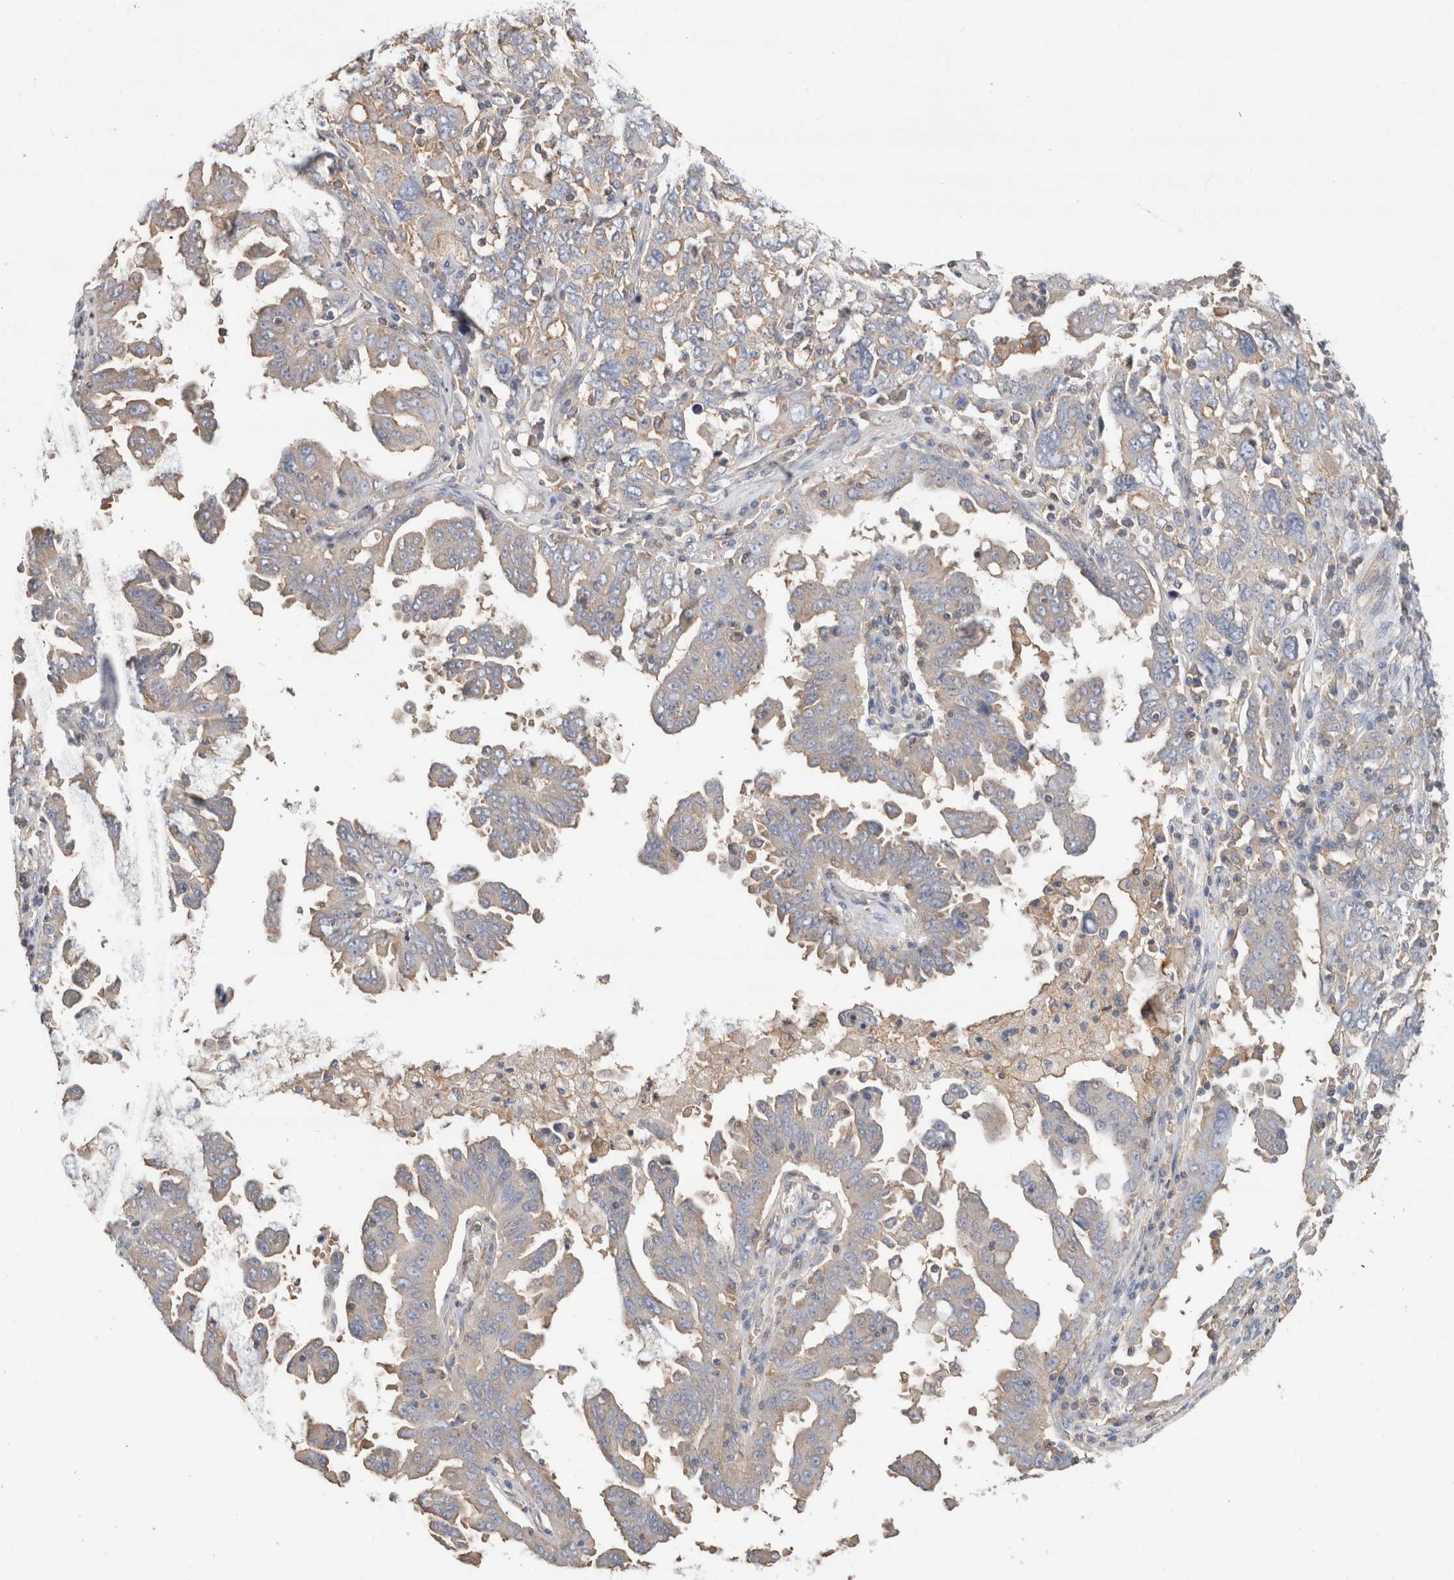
{"staining": {"intensity": "weak", "quantity": "25%-75%", "location": "cytoplasmic/membranous"}, "tissue": "ovarian cancer", "cell_type": "Tumor cells", "image_type": "cancer", "snomed": [{"axis": "morphology", "description": "Carcinoma, endometroid"}, {"axis": "topography", "description": "Ovary"}], "caption": "Ovarian endometroid carcinoma tissue exhibits weak cytoplasmic/membranous expression in about 25%-75% of tumor cells, visualized by immunohistochemistry.", "gene": "CFAP418", "patient": {"sex": "female", "age": 62}}